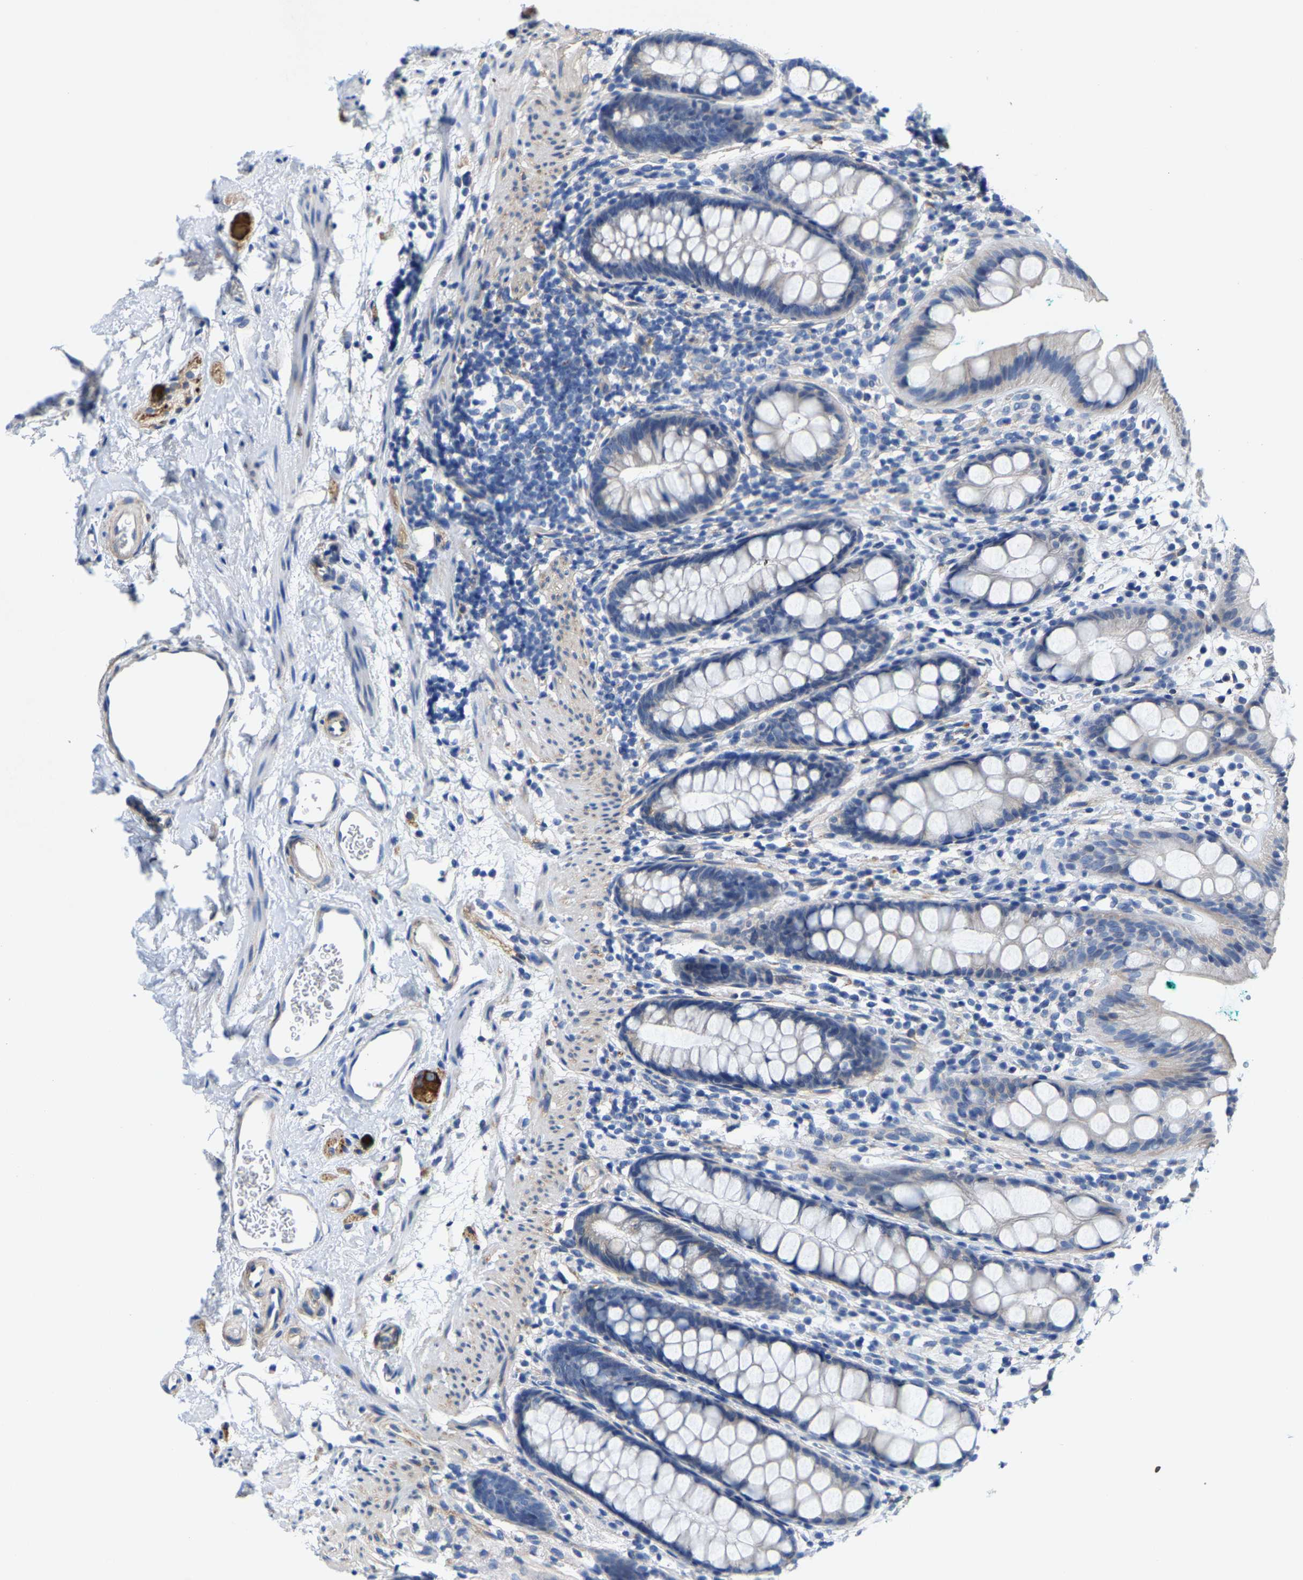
{"staining": {"intensity": "negative", "quantity": "none", "location": "none"}, "tissue": "rectum", "cell_type": "Glandular cells", "image_type": "normal", "snomed": [{"axis": "morphology", "description": "Normal tissue, NOS"}, {"axis": "topography", "description": "Rectum"}], "caption": "Micrograph shows no significant protein positivity in glandular cells of unremarkable rectum.", "gene": "DSCAM", "patient": {"sex": "female", "age": 65}}